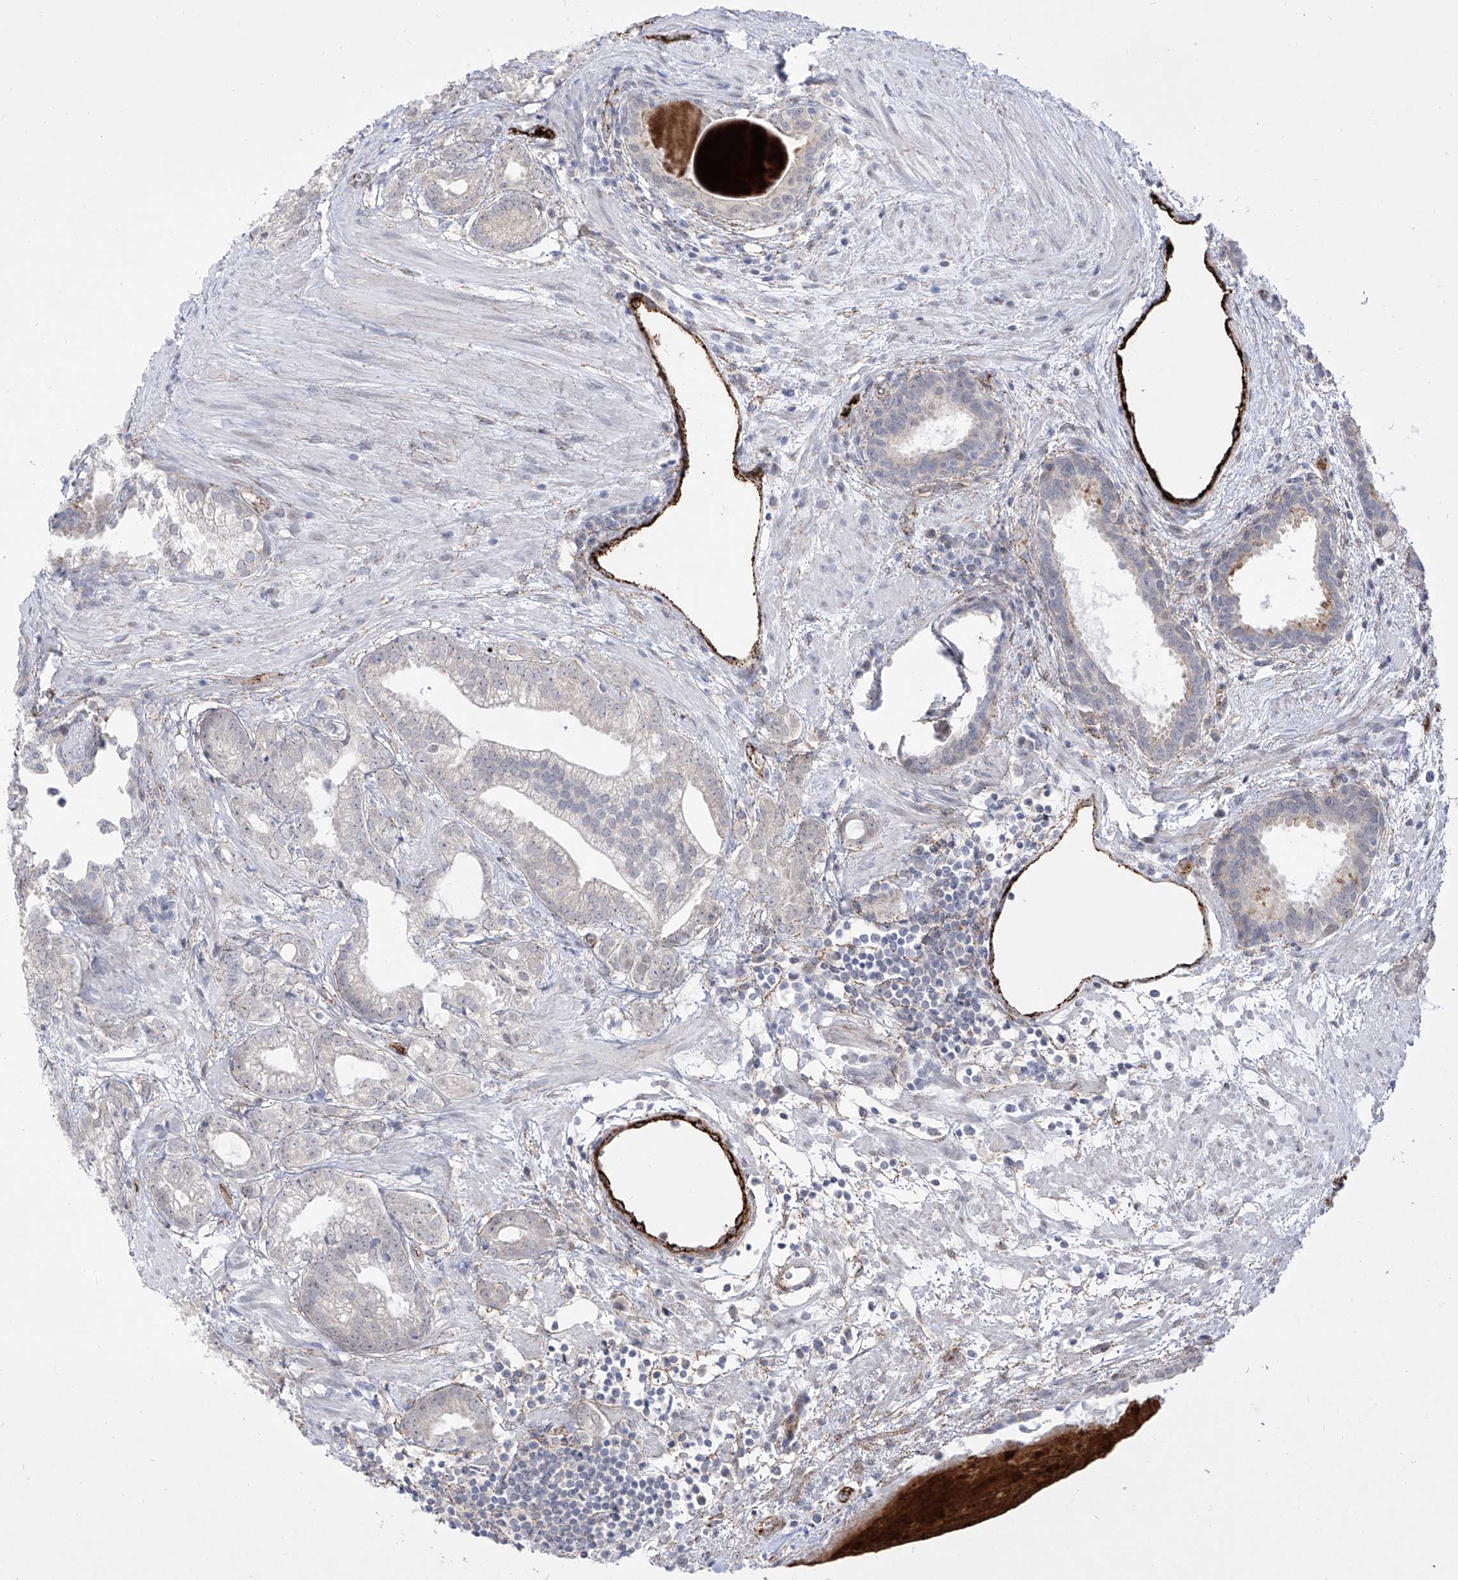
{"staining": {"intensity": "negative", "quantity": "none", "location": "none"}, "tissue": "prostate cancer", "cell_type": "Tumor cells", "image_type": "cancer", "snomed": [{"axis": "morphology", "description": "Normal morphology"}, {"axis": "morphology", "description": "Adenocarcinoma, Low grade"}, {"axis": "topography", "description": "Prostate"}], "caption": "The image exhibits no significant expression in tumor cells of low-grade adenocarcinoma (prostate).", "gene": "ZGRF1", "patient": {"sex": "male", "age": 72}}